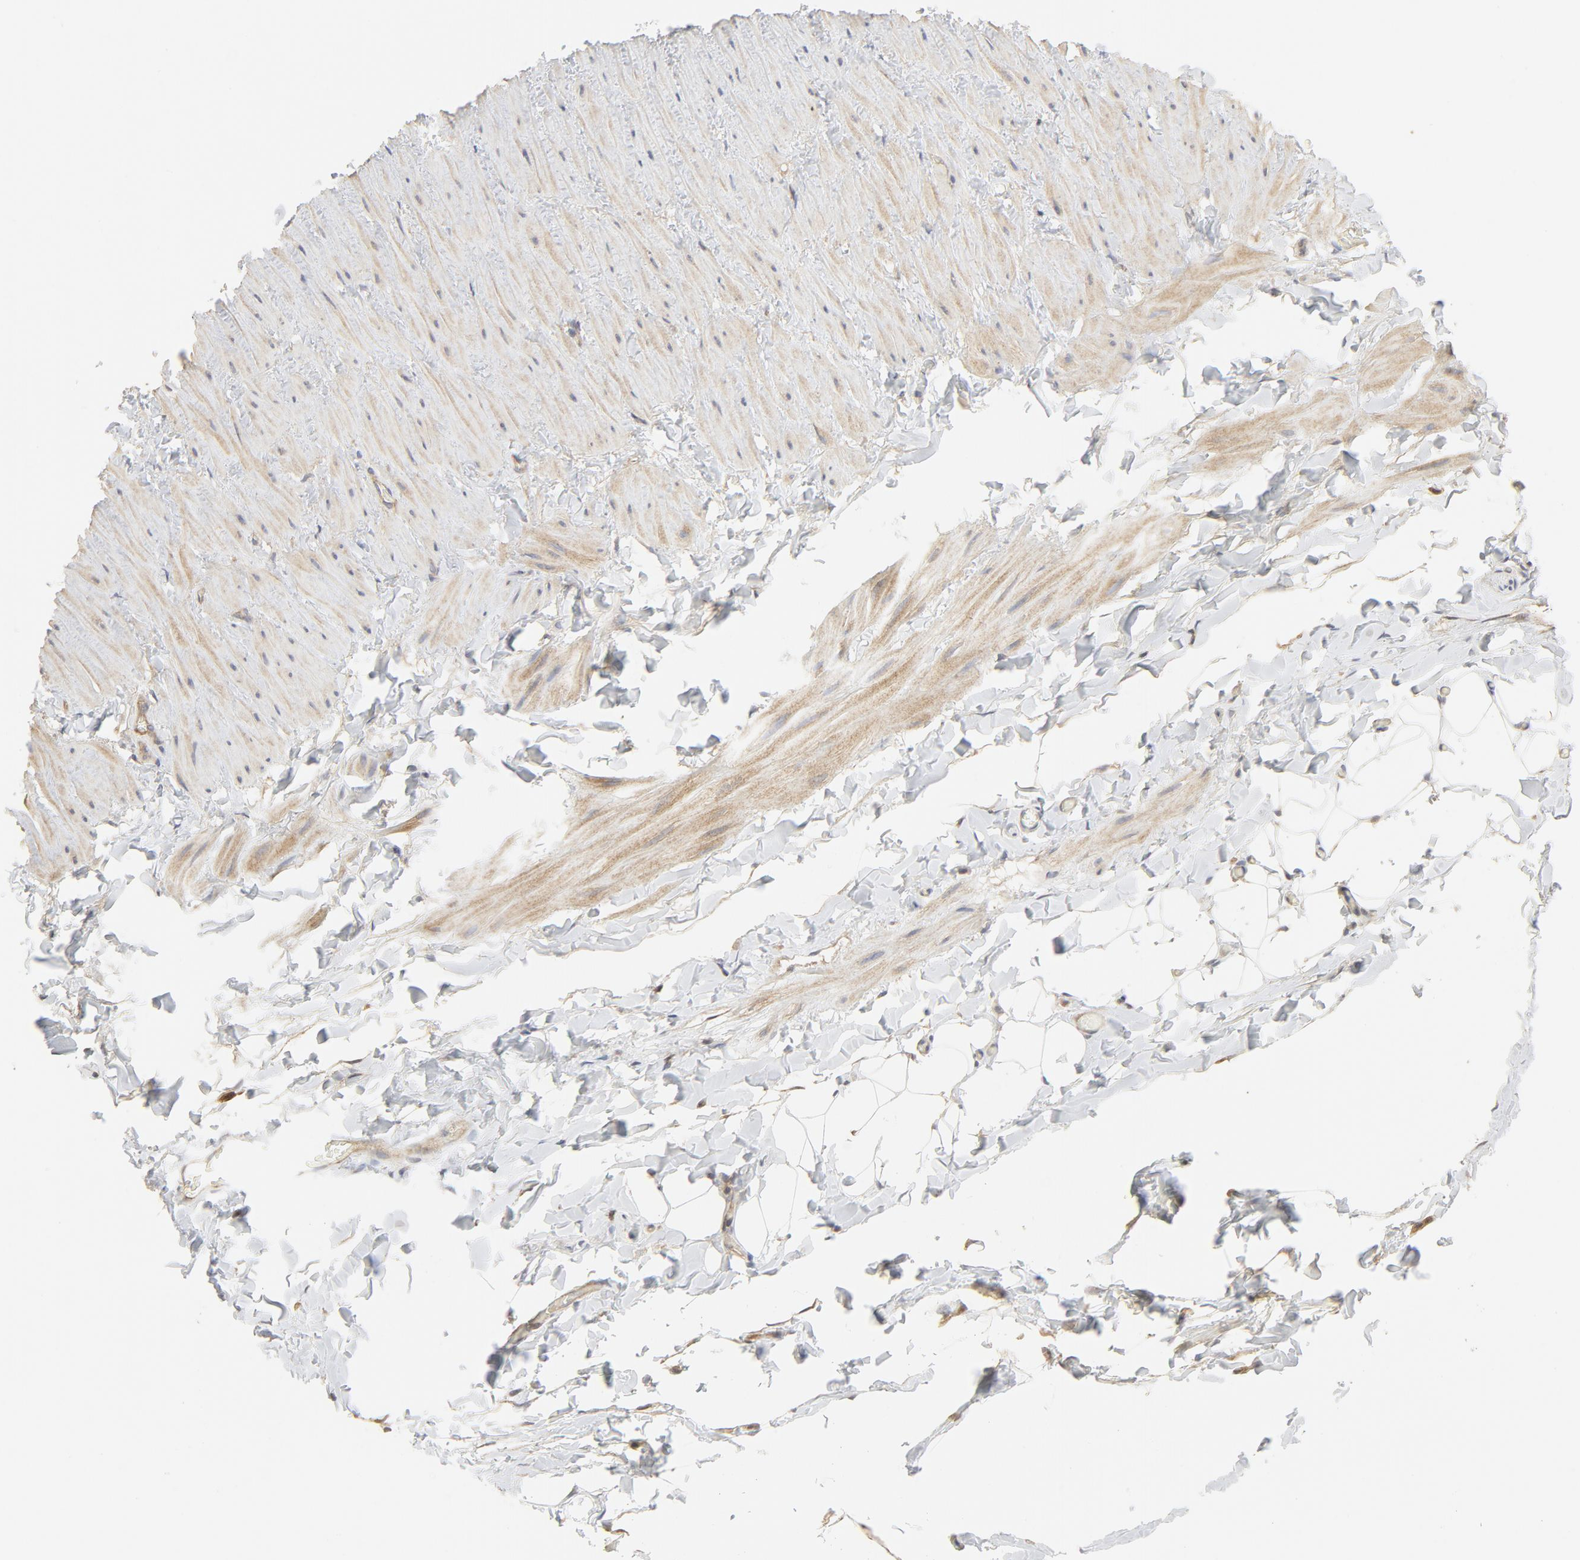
{"staining": {"intensity": "weak", "quantity": ">75%", "location": "cytoplasmic/membranous"}, "tissue": "adipose tissue", "cell_type": "Adipocytes", "image_type": "normal", "snomed": [{"axis": "morphology", "description": "Normal tissue, NOS"}, {"axis": "topography", "description": "Soft tissue"}], "caption": "Immunohistochemistry (IHC) staining of unremarkable adipose tissue, which reveals low levels of weak cytoplasmic/membranous expression in approximately >75% of adipocytes indicating weak cytoplasmic/membranous protein staining. The staining was performed using DAB (3,3'-diaminobenzidine) (brown) for protein detection and nuclei were counterstained in hematoxylin (blue).", "gene": "MAP2K7", "patient": {"sex": "male", "age": 26}}